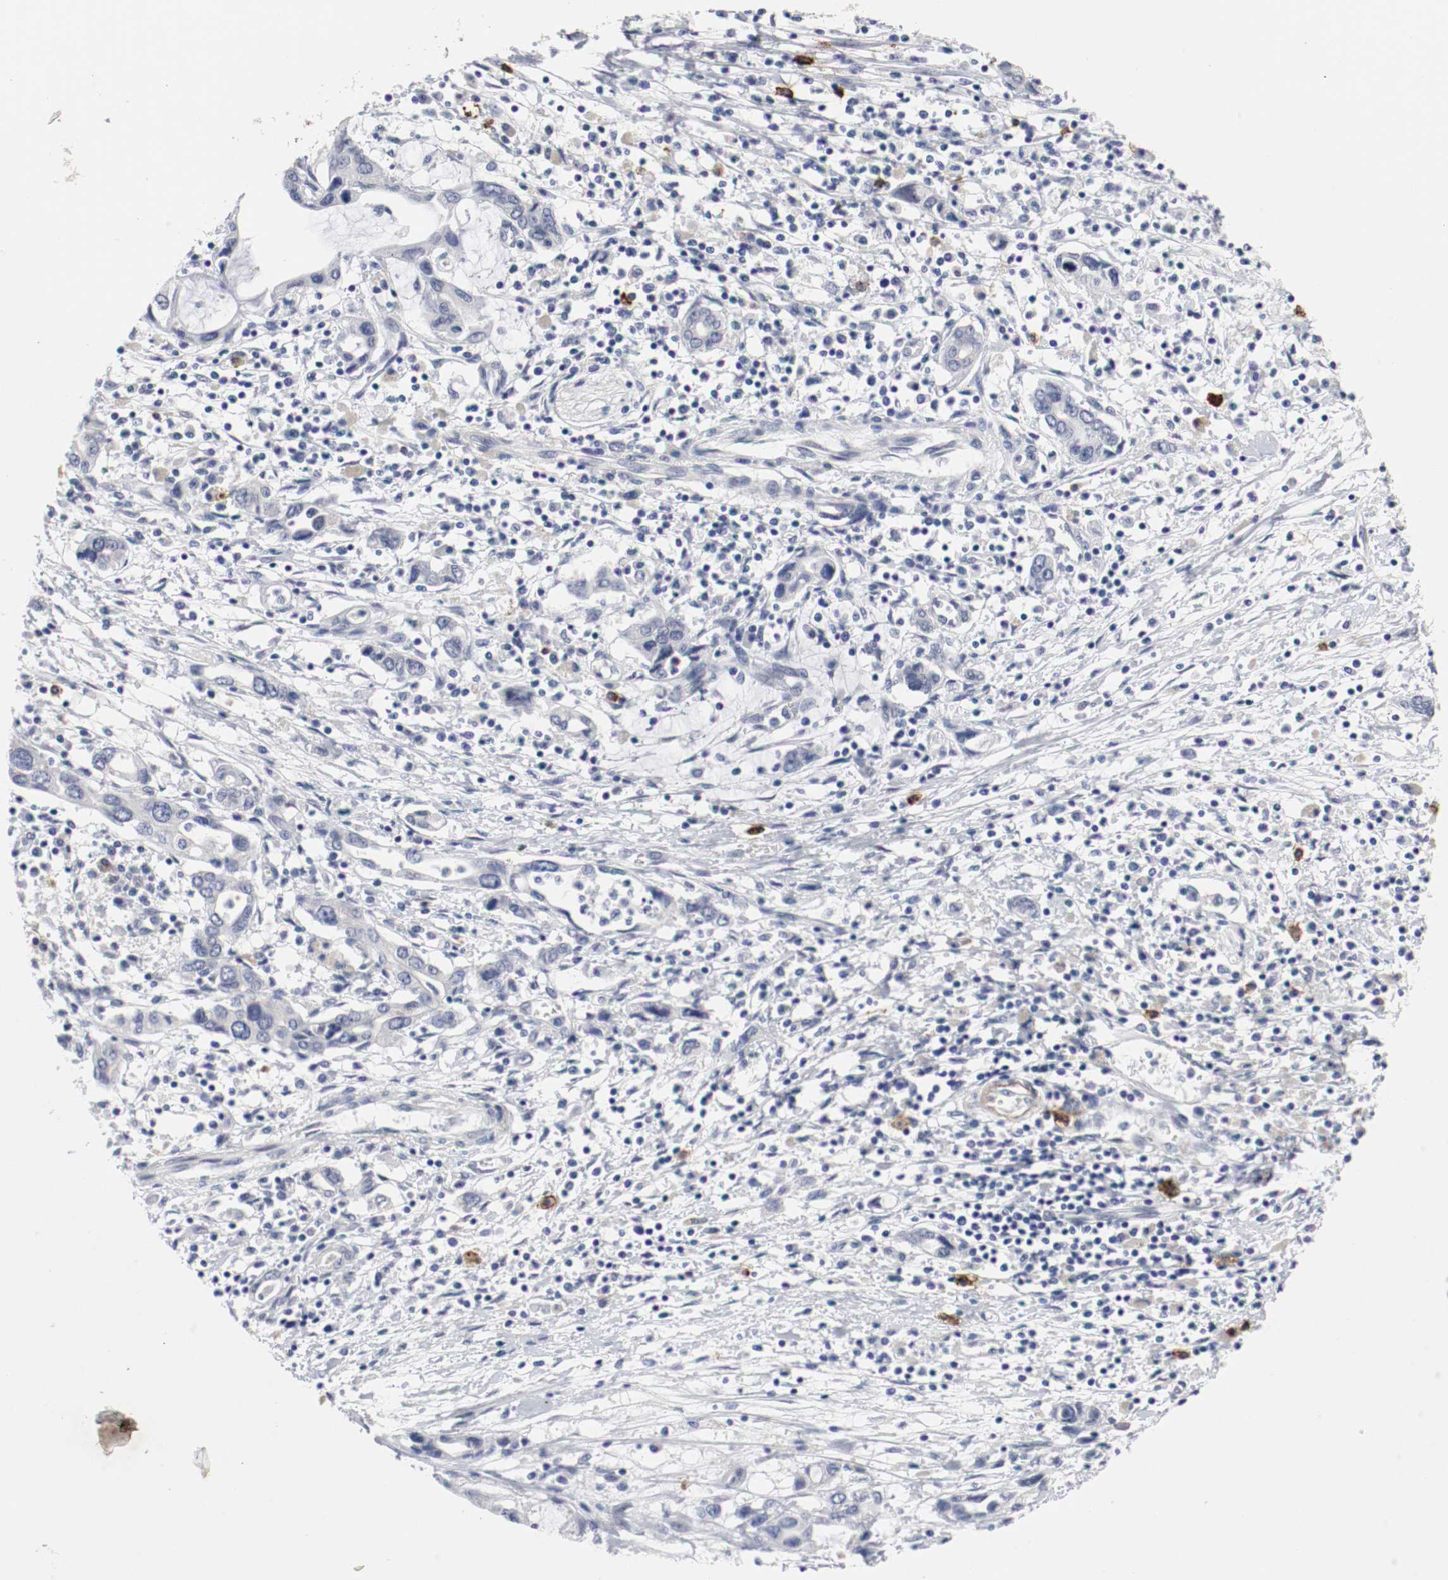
{"staining": {"intensity": "negative", "quantity": "none", "location": "none"}, "tissue": "pancreatic cancer", "cell_type": "Tumor cells", "image_type": "cancer", "snomed": [{"axis": "morphology", "description": "Adenocarcinoma, NOS"}, {"axis": "topography", "description": "Pancreas"}], "caption": "Immunohistochemistry micrograph of neoplastic tissue: pancreatic cancer stained with DAB (3,3'-diaminobenzidine) shows no significant protein staining in tumor cells.", "gene": "KIT", "patient": {"sex": "female", "age": 57}}